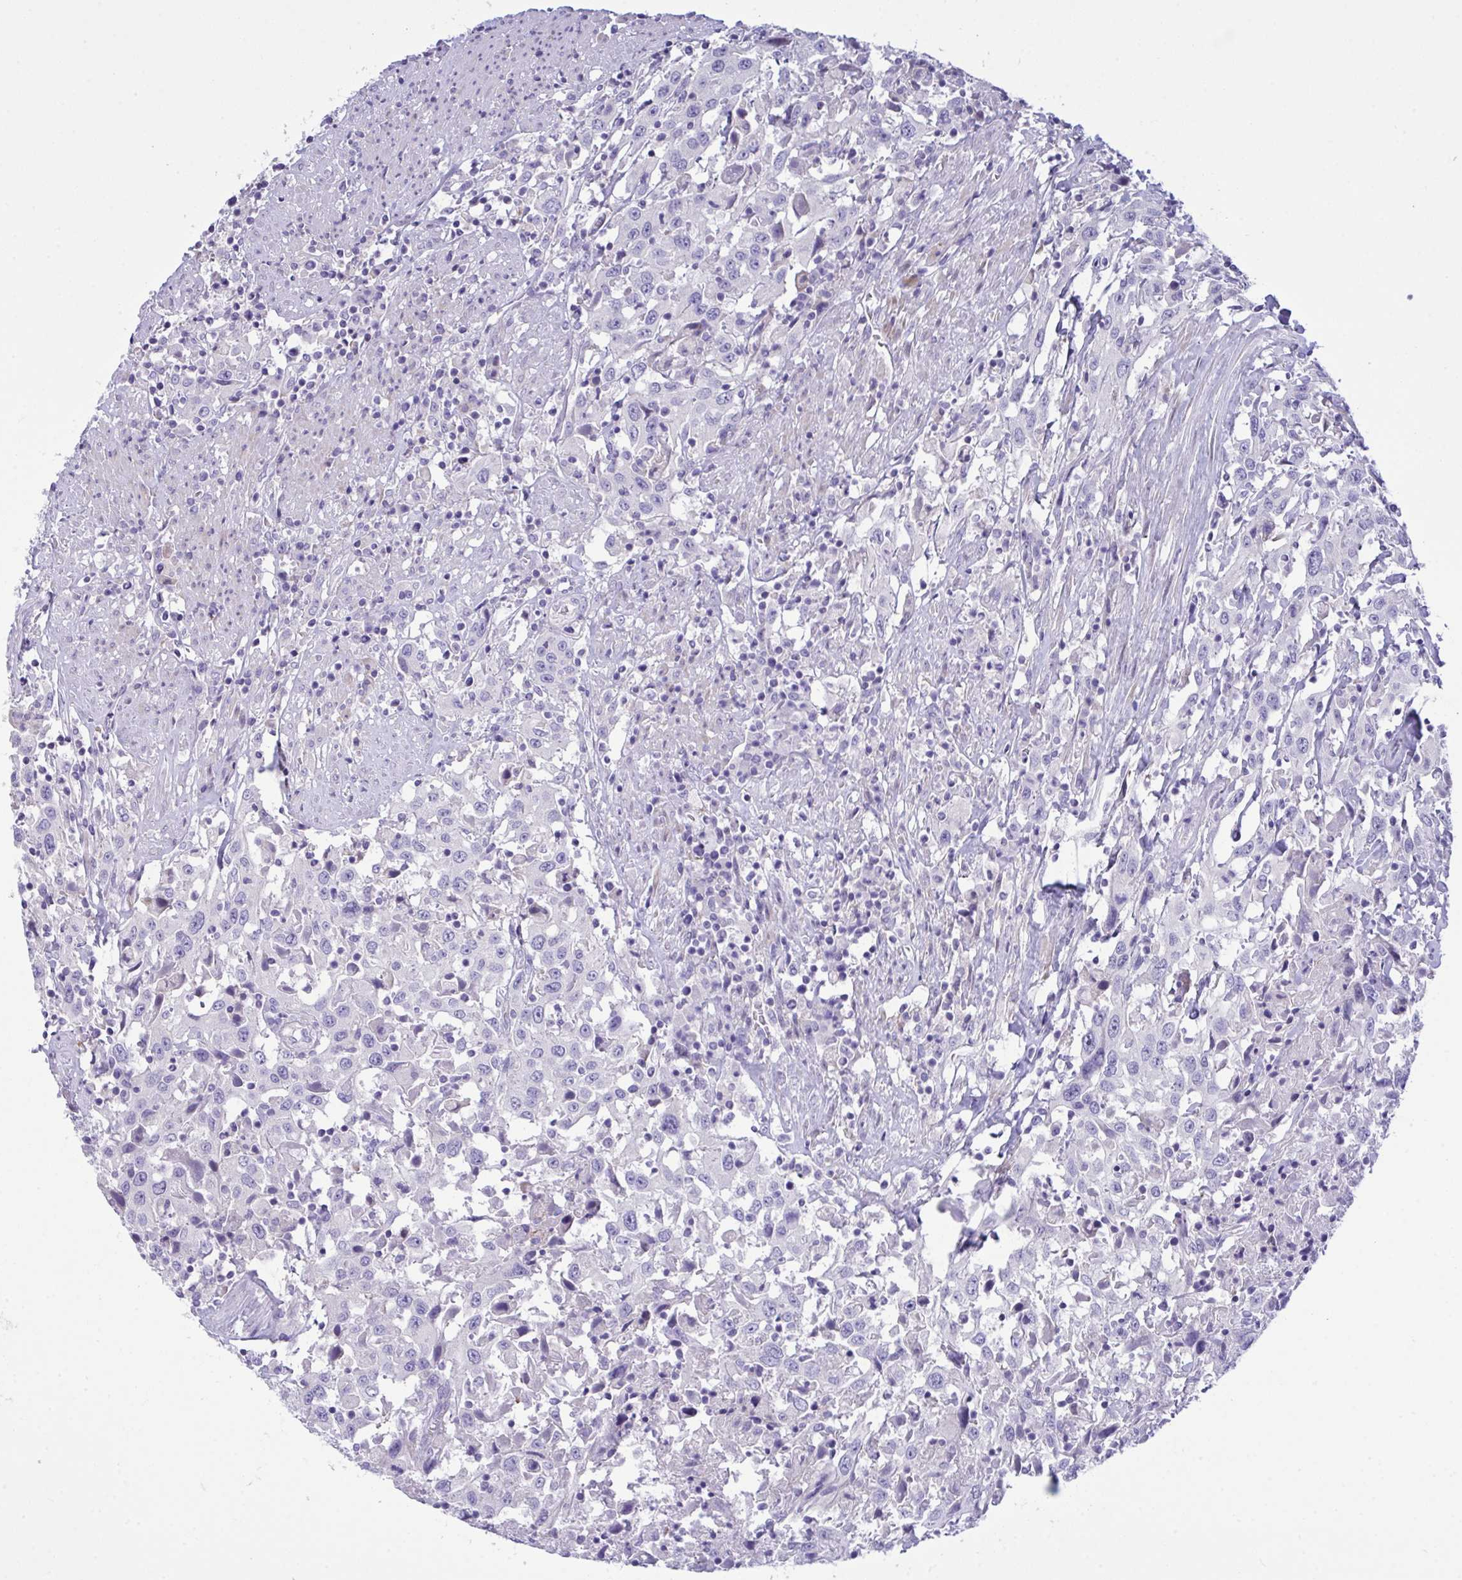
{"staining": {"intensity": "negative", "quantity": "none", "location": "none"}, "tissue": "urothelial cancer", "cell_type": "Tumor cells", "image_type": "cancer", "snomed": [{"axis": "morphology", "description": "Urothelial carcinoma, High grade"}, {"axis": "topography", "description": "Urinary bladder"}], "caption": "Protein analysis of urothelial cancer displays no significant staining in tumor cells.", "gene": "WDR97", "patient": {"sex": "male", "age": 61}}